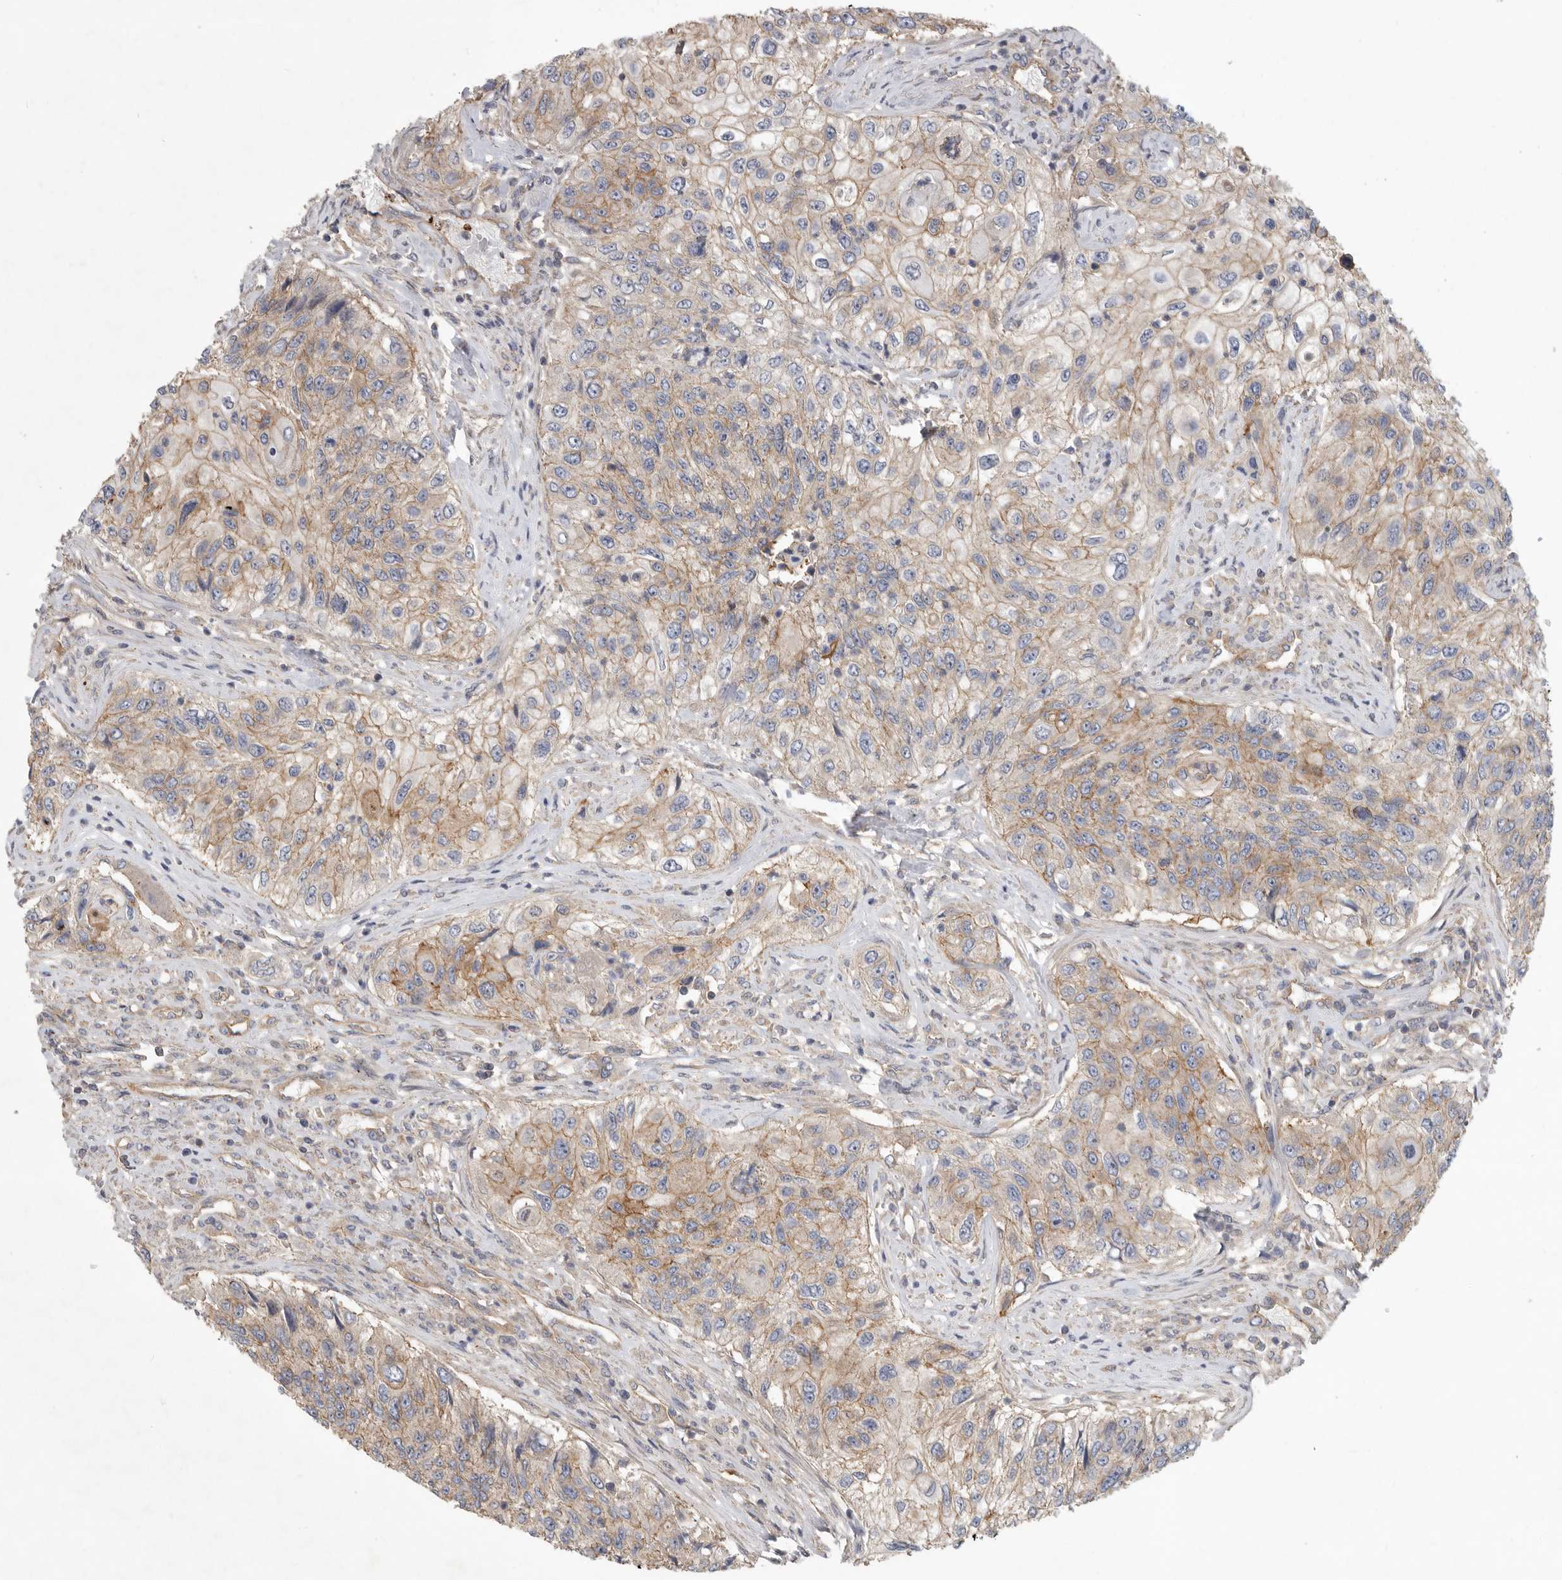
{"staining": {"intensity": "weak", "quantity": "25%-75%", "location": "cytoplasmic/membranous"}, "tissue": "urothelial cancer", "cell_type": "Tumor cells", "image_type": "cancer", "snomed": [{"axis": "morphology", "description": "Urothelial carcinoma, High grade"}, {"axis": "topography", "description": "Urinary bladder"}], "caption": "Immunohistochemistry micrograph of neoplastic tissue: human urothelial cancer stained using immunohistochemistry reveals low levels of weak protein expression localized specifically in the cytoplasmic/membranous of tumor cells, appearing as a cytoplasmic/membranous brown color.", "gene": "MLPH", "patient": {"sex": "female", "age": 60}}